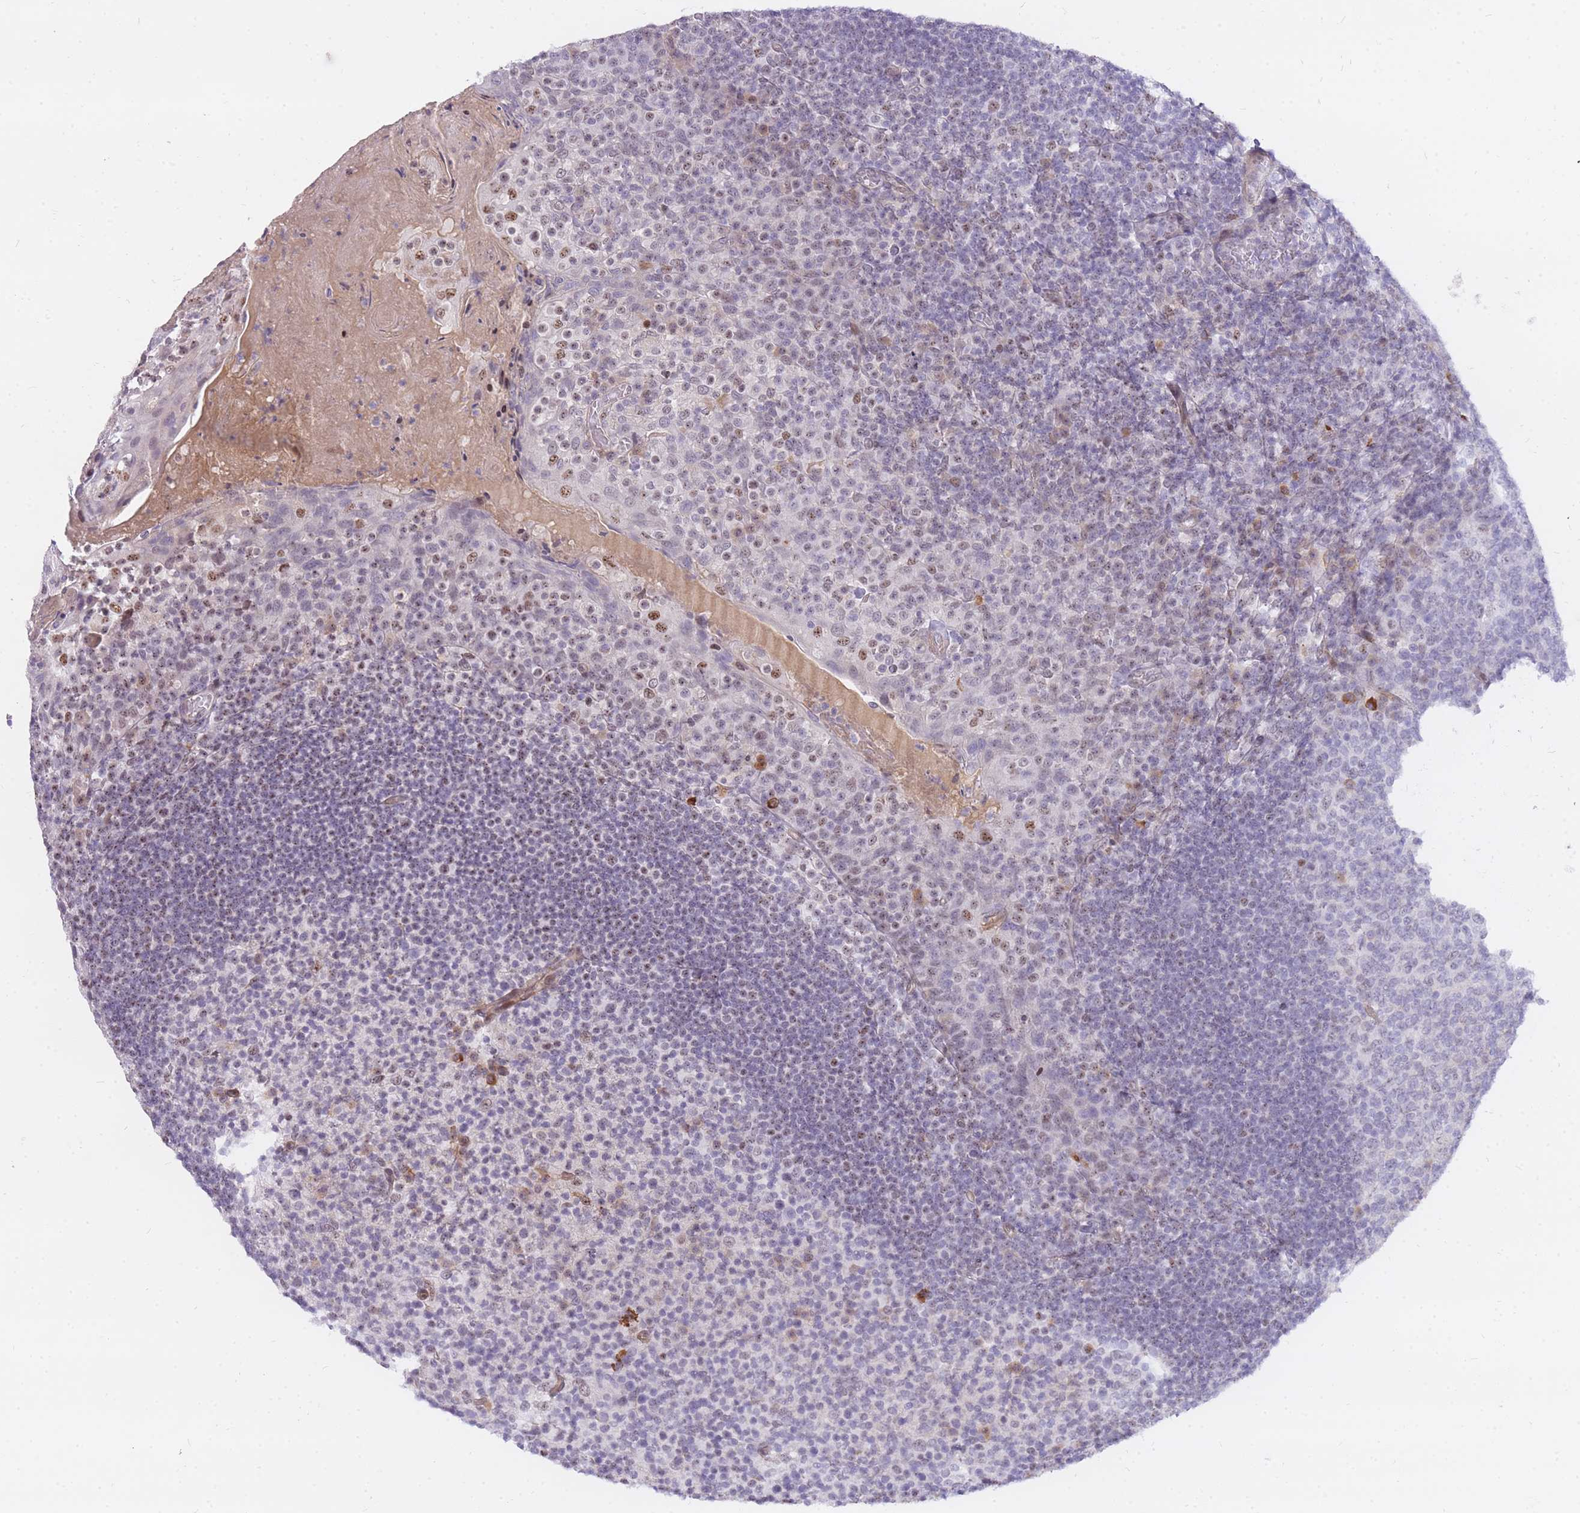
{"staining": {"intensity": "moderate", "quantity": "<25%", "location": "cytoplasmic/membranous"}, "tissue": "tonsil", "cell_type": "Germinal center cells", "image_type": "normal", "snomed": [{"axis": "morphology", "description": "Normal tissue, NOS"}, {"axis": "topography", "description": "Tonsil"}], "caption": "Protein staining demonstrates moderate cytoplasmic/membranous staining in approximately <25% of germinal center cells in normal tonsil. (DAB IHC with brightfield microscopy, high magnification).", "gene": "TLE2", "patient": {"sex": "female", "age": 10}}